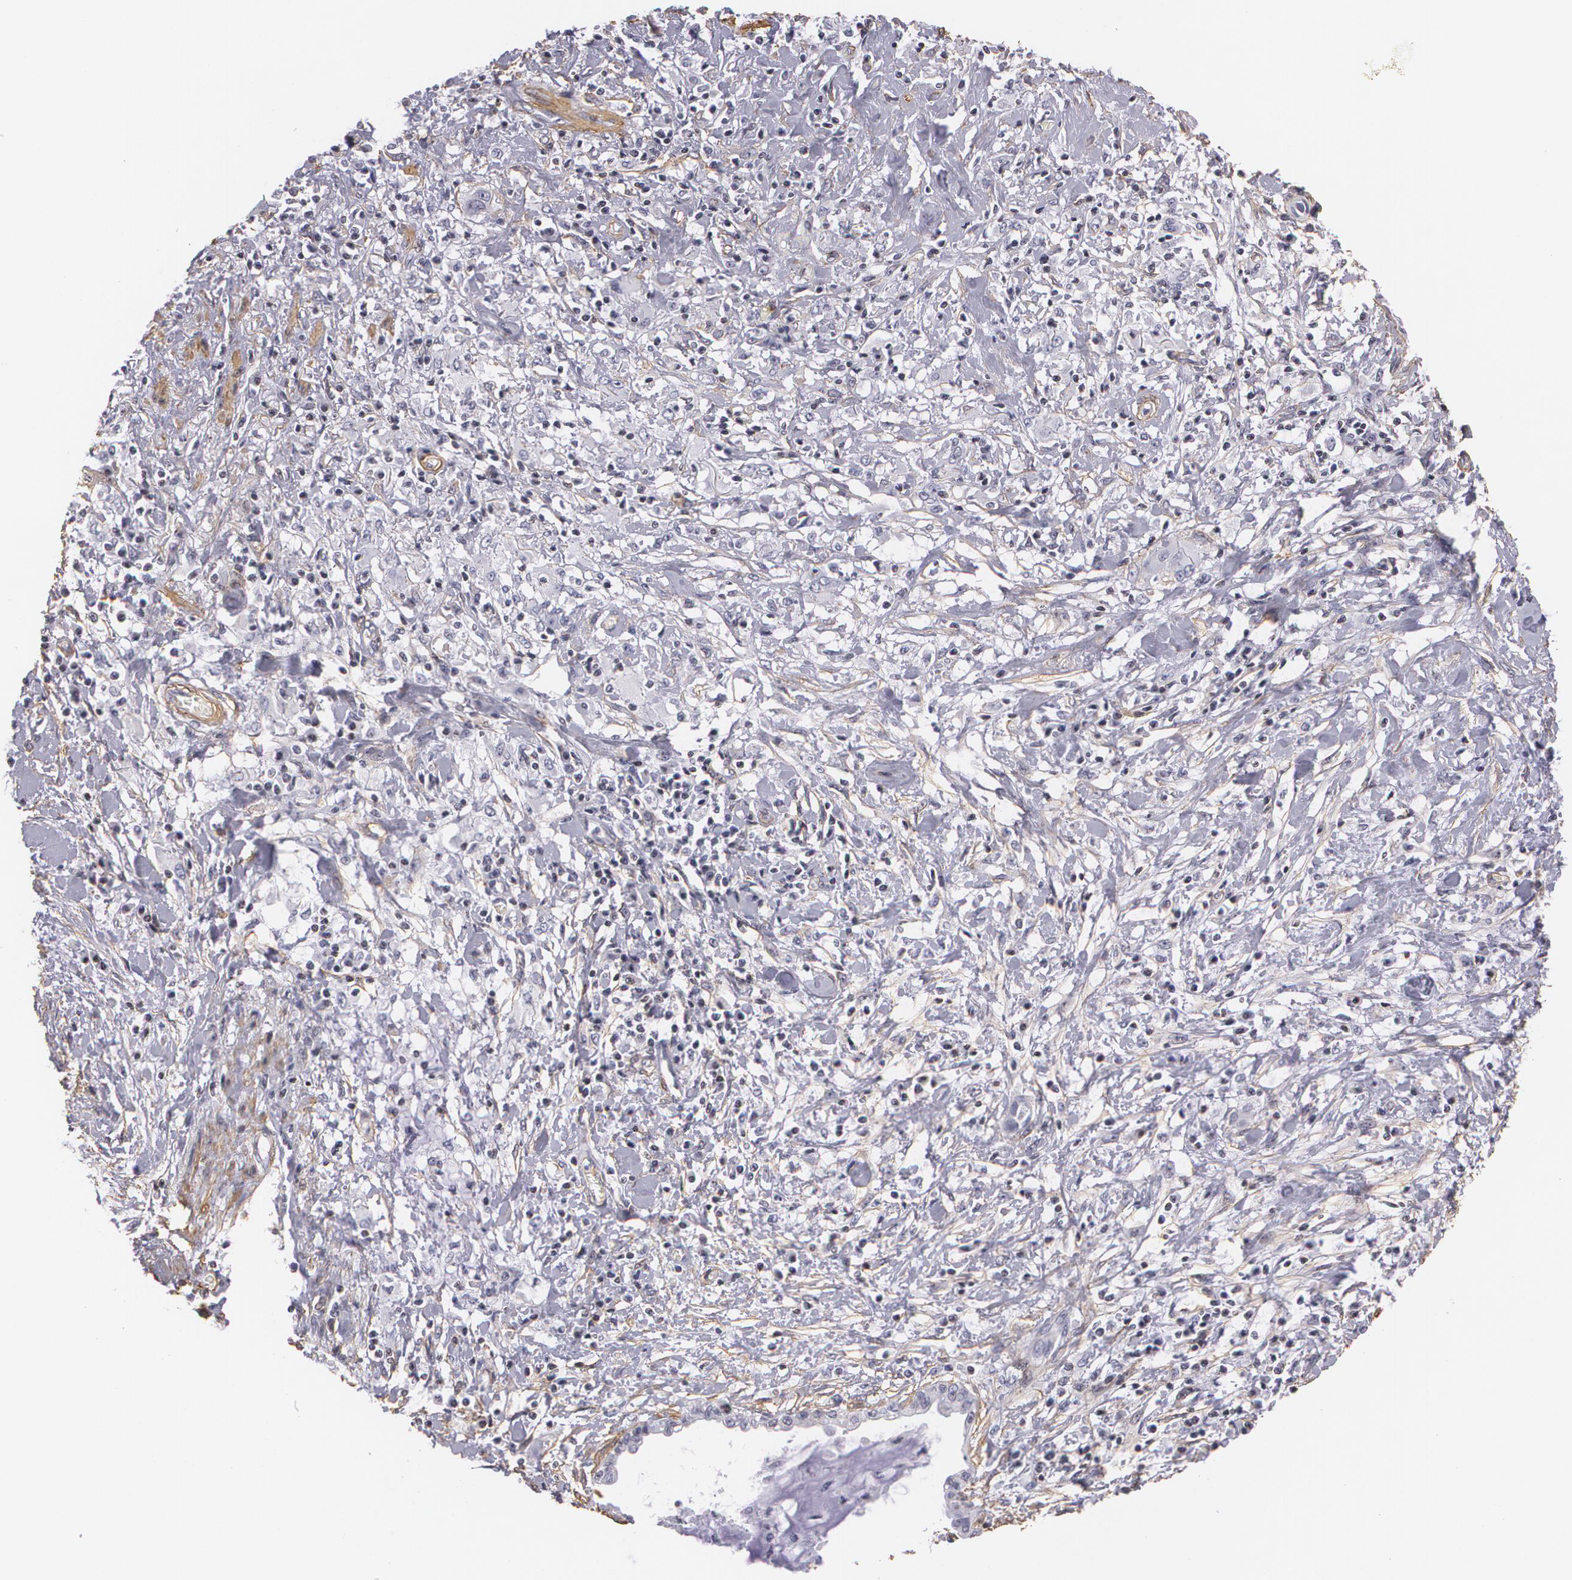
{"staining": {"intensity": "negative", "quantity": "none", "location": "none"}, "tissue": "pancreatic cancer", "cell_type": "Tumor cells", "image_type": "cancer", "snomed": [{"axis": "morphology", "description": "Adenocarcinoma, NOS"}, {"axis": "topography", "description": "Pancreas"}], "caption": "Tumor cells show no significant expression in adenocarcinoma (pancreatic).", "gene": "VAMP1", "patient": {"sex": "female", "age": 64}}